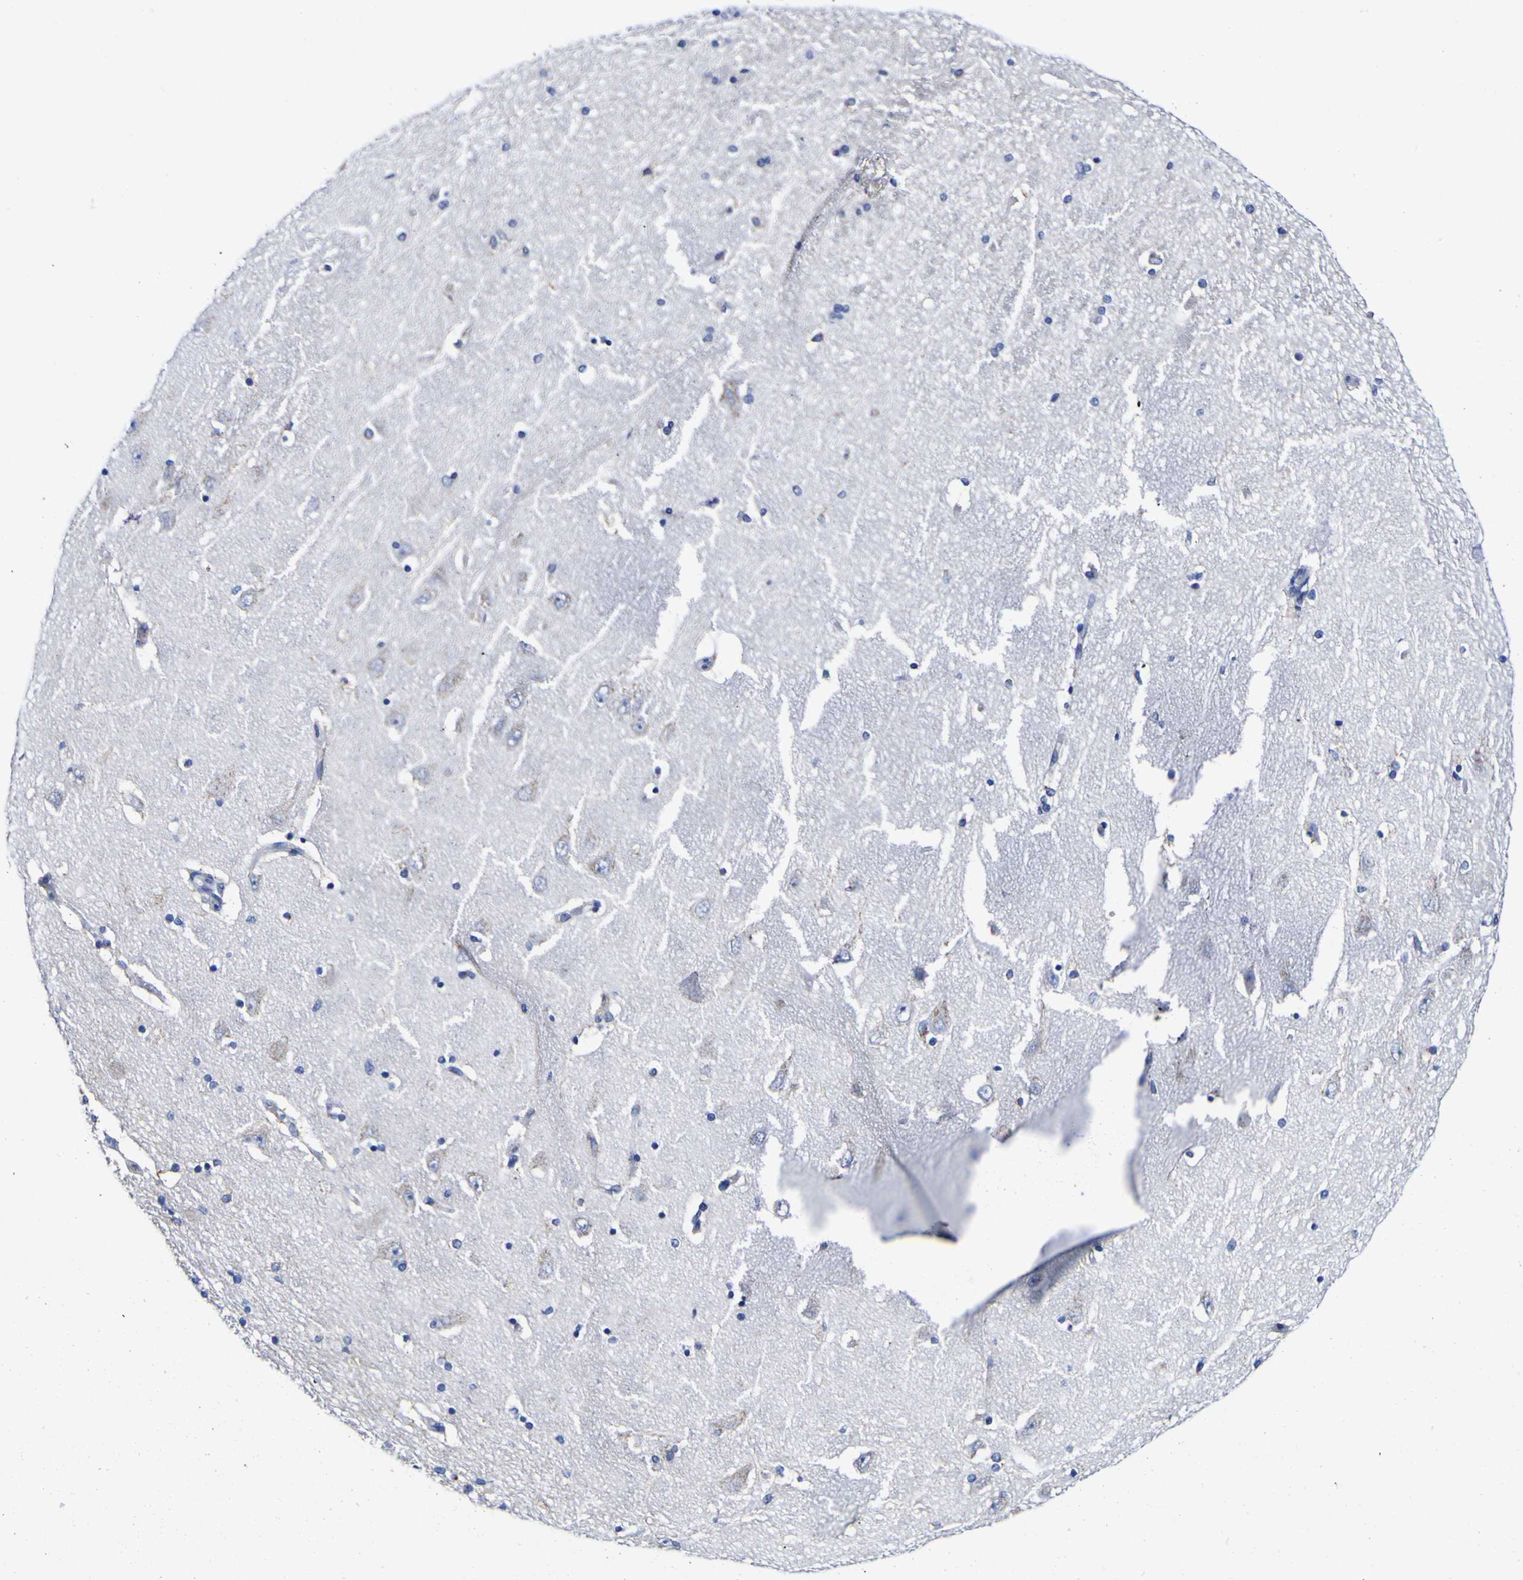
{"staining": {"intensity": "moderate", "quantity": "<25%", "location": "cytoplasmic/membranous"}, "tissue": "hippocampus", "cell_type": "Glial cells", "image_type": "normal", "snomed": [{"axis": "morphology", "description": "Normal tissue, NOS"}, {"axis": "topography", "description": "Hippocampus"}], "caption": "Immunohistochemical staining of normal human hippocampus shows <25% levels of moderate cytoplasmic/membranous protein expression in about <25% of glial cells. (IHC, brightfield microscopy, high magnification).", "gene": "GOLM1", "patient": {"sex": "female", "age": 54}}